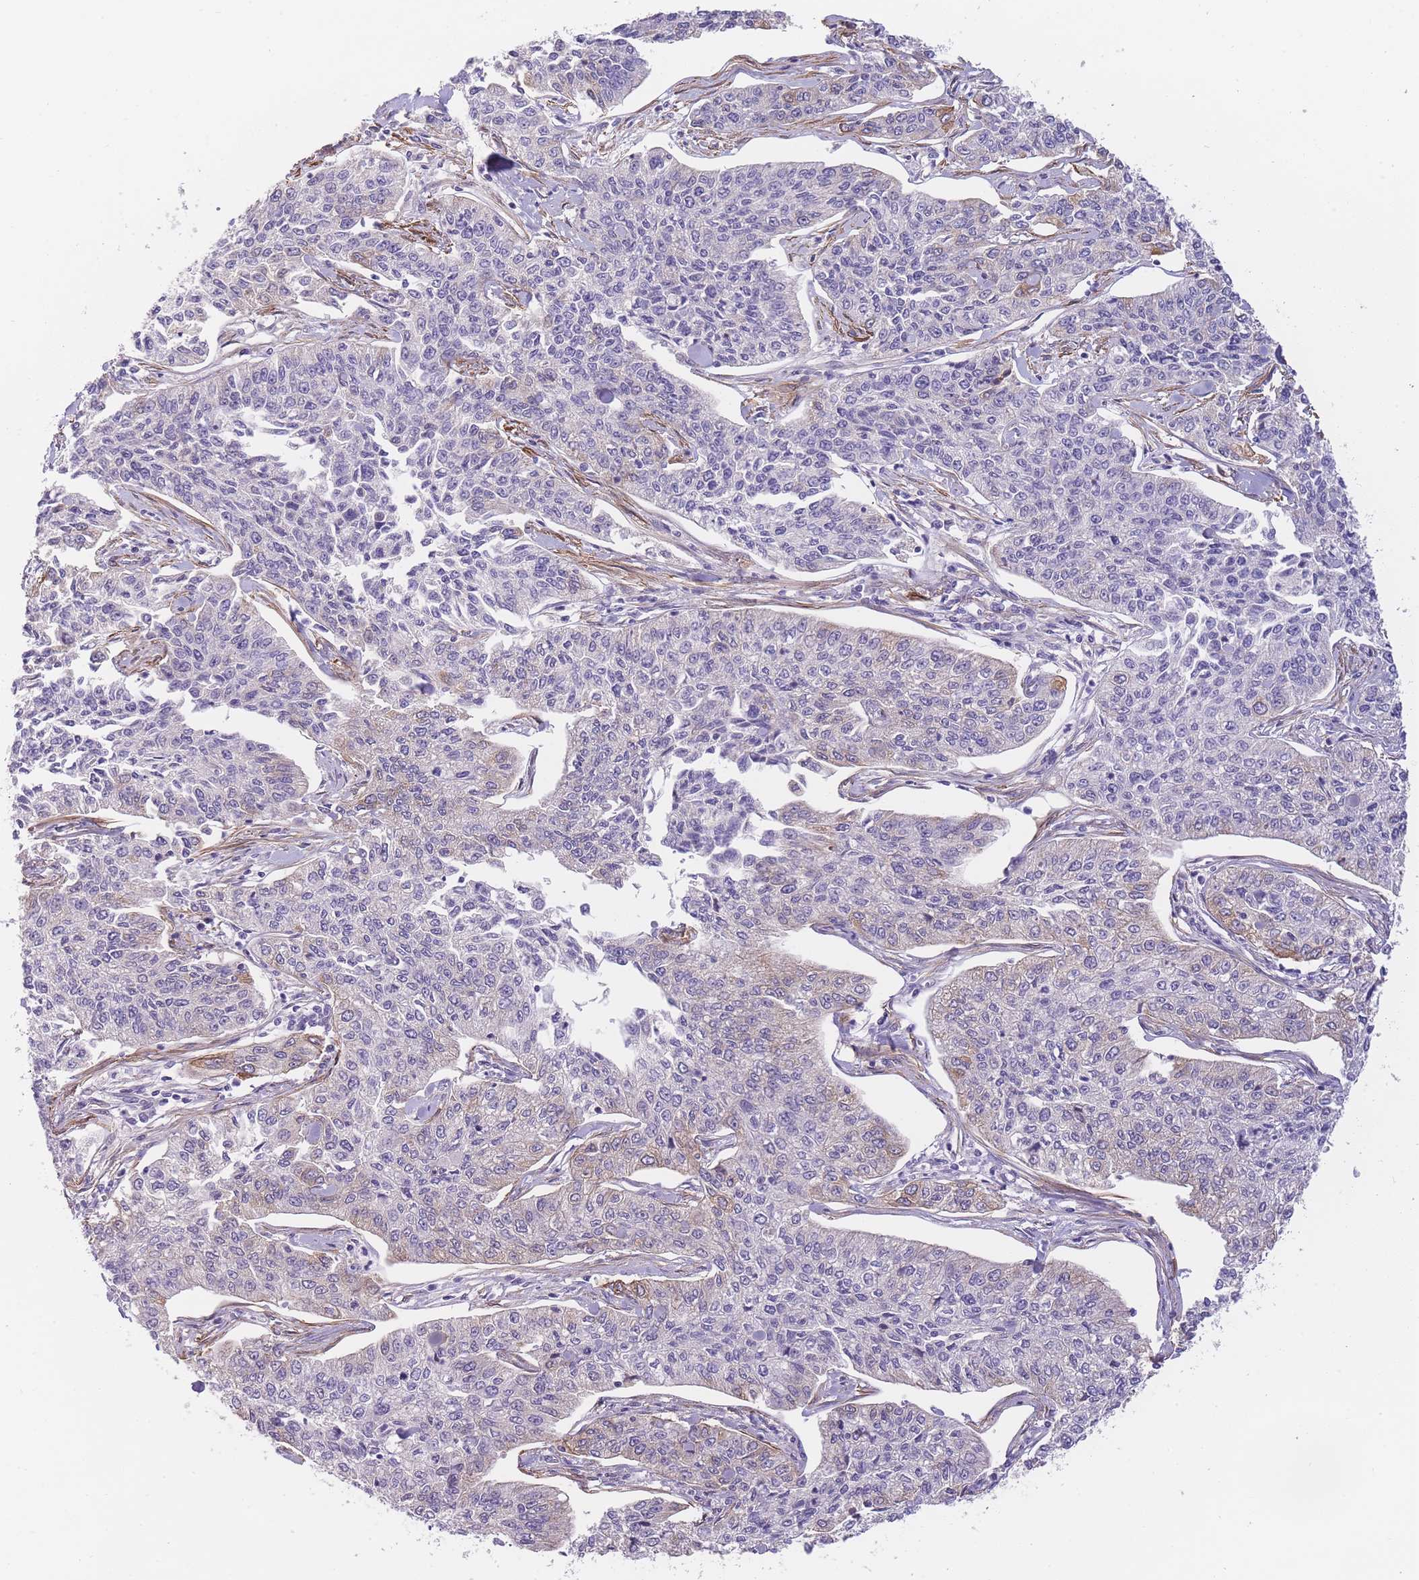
{"staining": {"intensity": "weak", "quantity": "<25%", "location": "cytoplasmic/membranous"}, "tissue": "cervical cancer", "cell_type": "Tumor cells", "image_type": "cancer", "snomed": [{"axis": "morphology", "description": "Squamous cell carcinoma, NOS"}, {"axis": "topography", "description": "Cervix"}], "caption": "Human cervical squamous cell carcinoma stained for a protein using IHC exhibits no expression in tumor cells.", "gene": "FAM124A", "patient": {"sex": "female", "age": 35}}